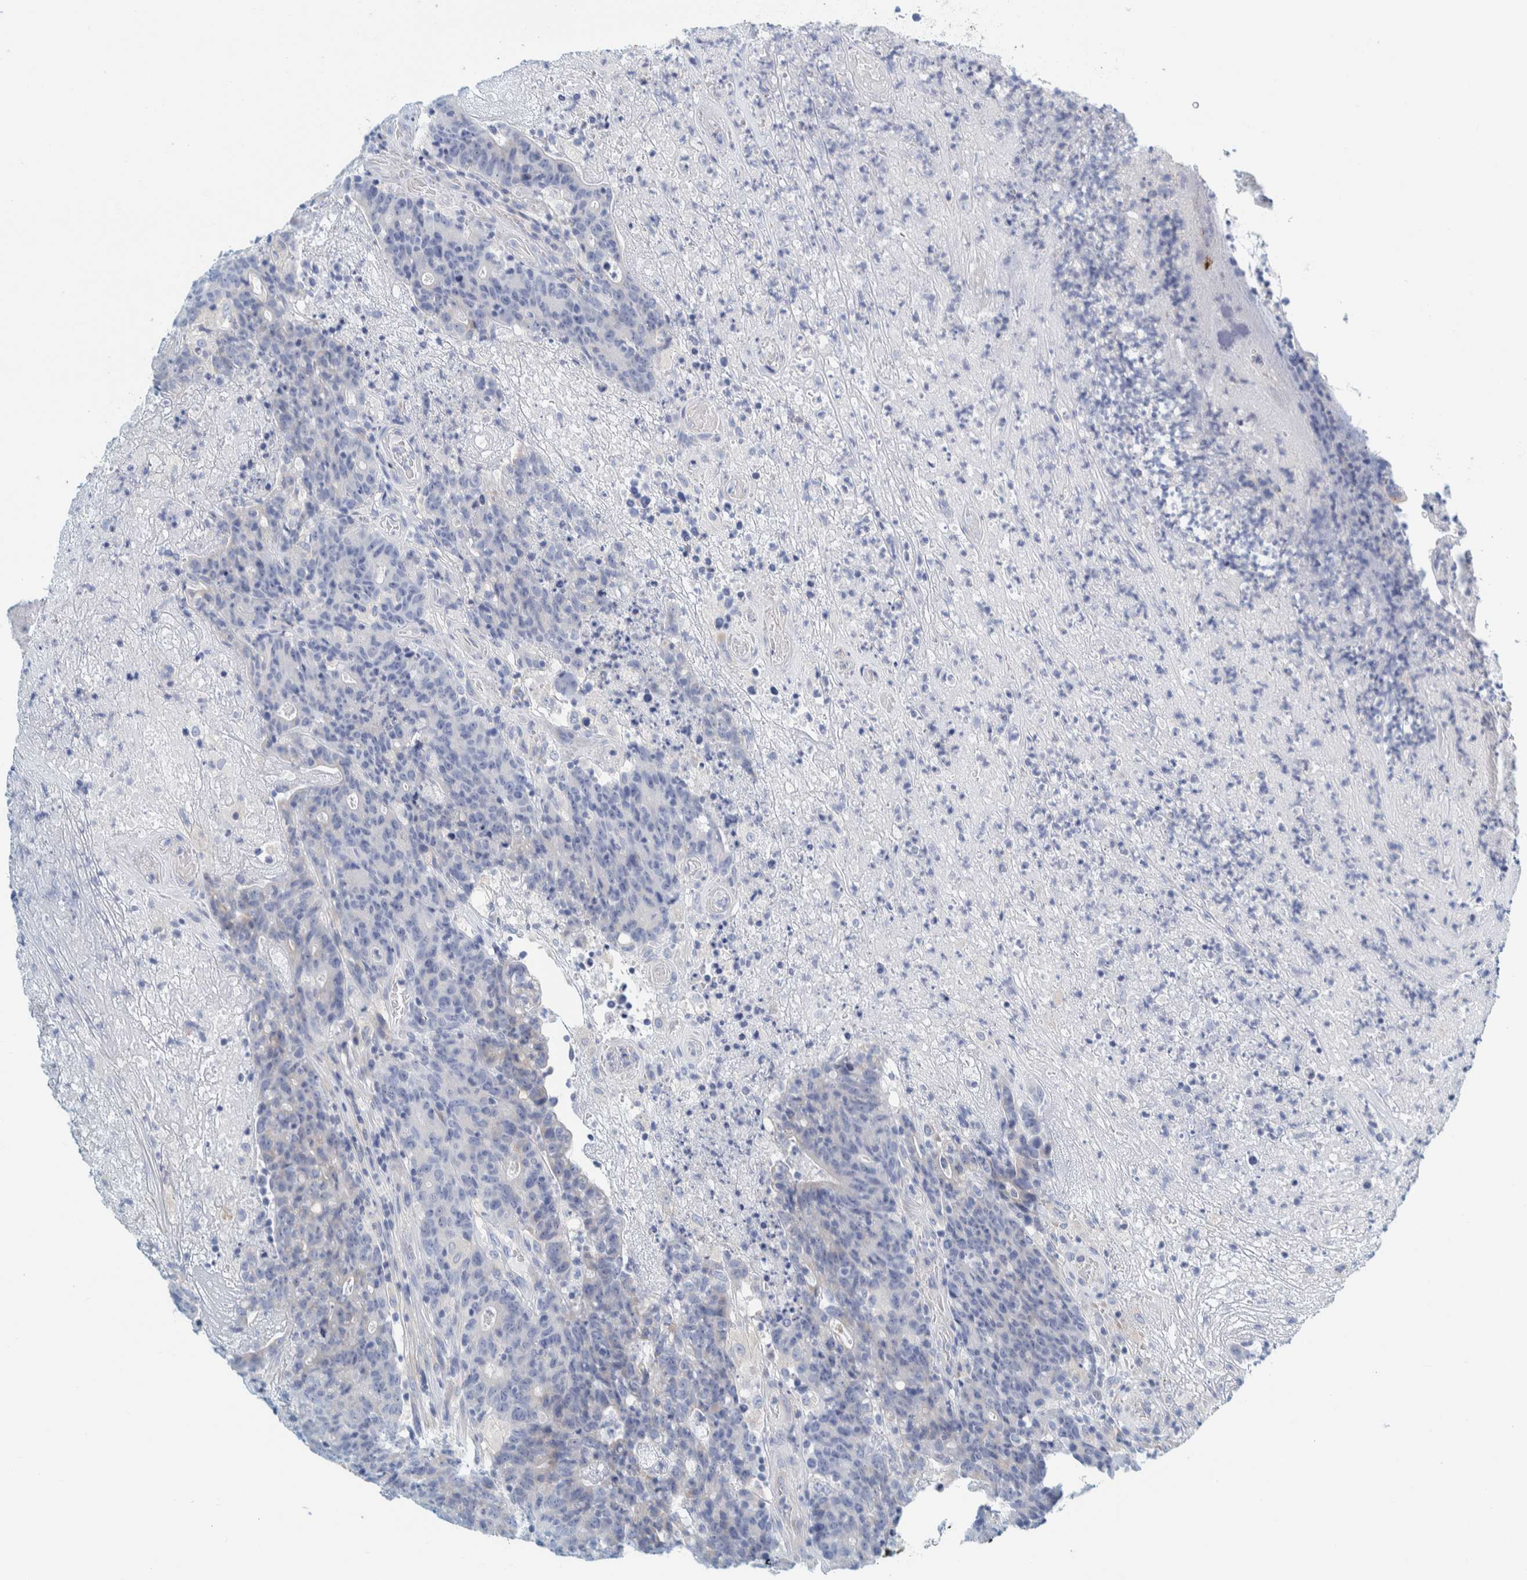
{"staining": {"intensity": "negative", "quantity": "none", "location": "none"}, "tissue": "colorectal cancer", "cell_type": "Tumor cells", "image_type": "cancer", "snomed": [{"axis": "morphology", "description": "Normal tissue, NOS"}, {"axis": "morphology", "description": "Adenocarcinoma, NOS"}, {"axis": "topography", "description": "Colon"}], "caption": "Immunohistochemistry (IHC) photomicrograph of colorectal cancer (adenocarcinoma) stained for a protein (brown), which shows no positivity in tumor cells.", "gene": "MOG", "patient": {"sex": "female", "age": 75}}